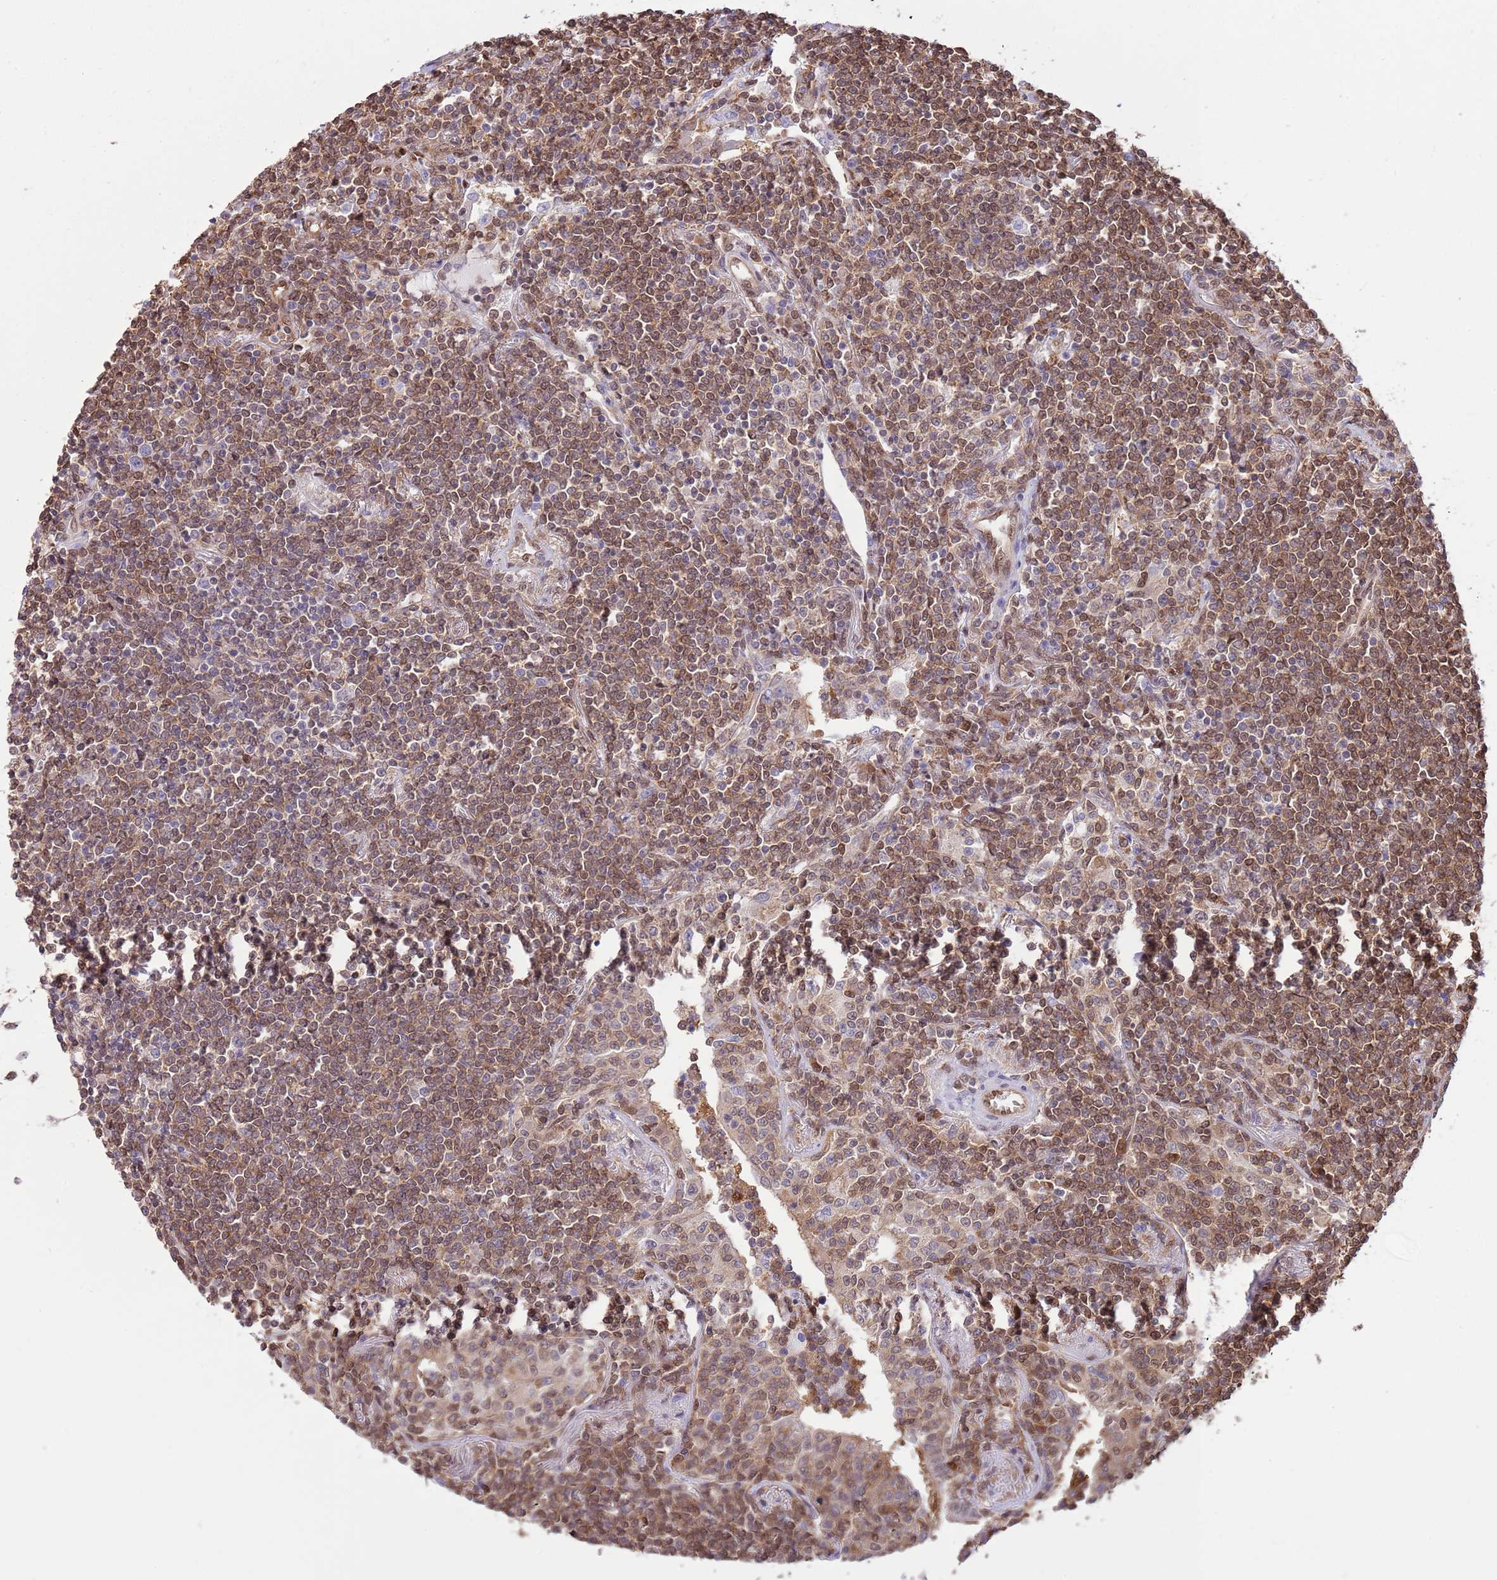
{"staining": {"intensity": "moderate", "quantity": ">75%", "location": "cytoplasmic/membranous"}, "tissue": "lymphoma", "cell_type": "Tumor cells", "image_type": "cancer", "snomed": [{"axis": "morphology", "description": "Malignant lymphoma, non-Hodgkin's type, Low grade"}, {"axis": "topography", "description": "Lung"}], "caption": "Immunohistochemistry (IHC) of human malignant lymphoma, non-Hodgkin's type (low-grade) exhibits medium levels of moderate cytoplasmic/membranous staining in about >75% of tumor cells.", "gene": "NSFL1C", "patient": {"sex": "female", "age": 71}}